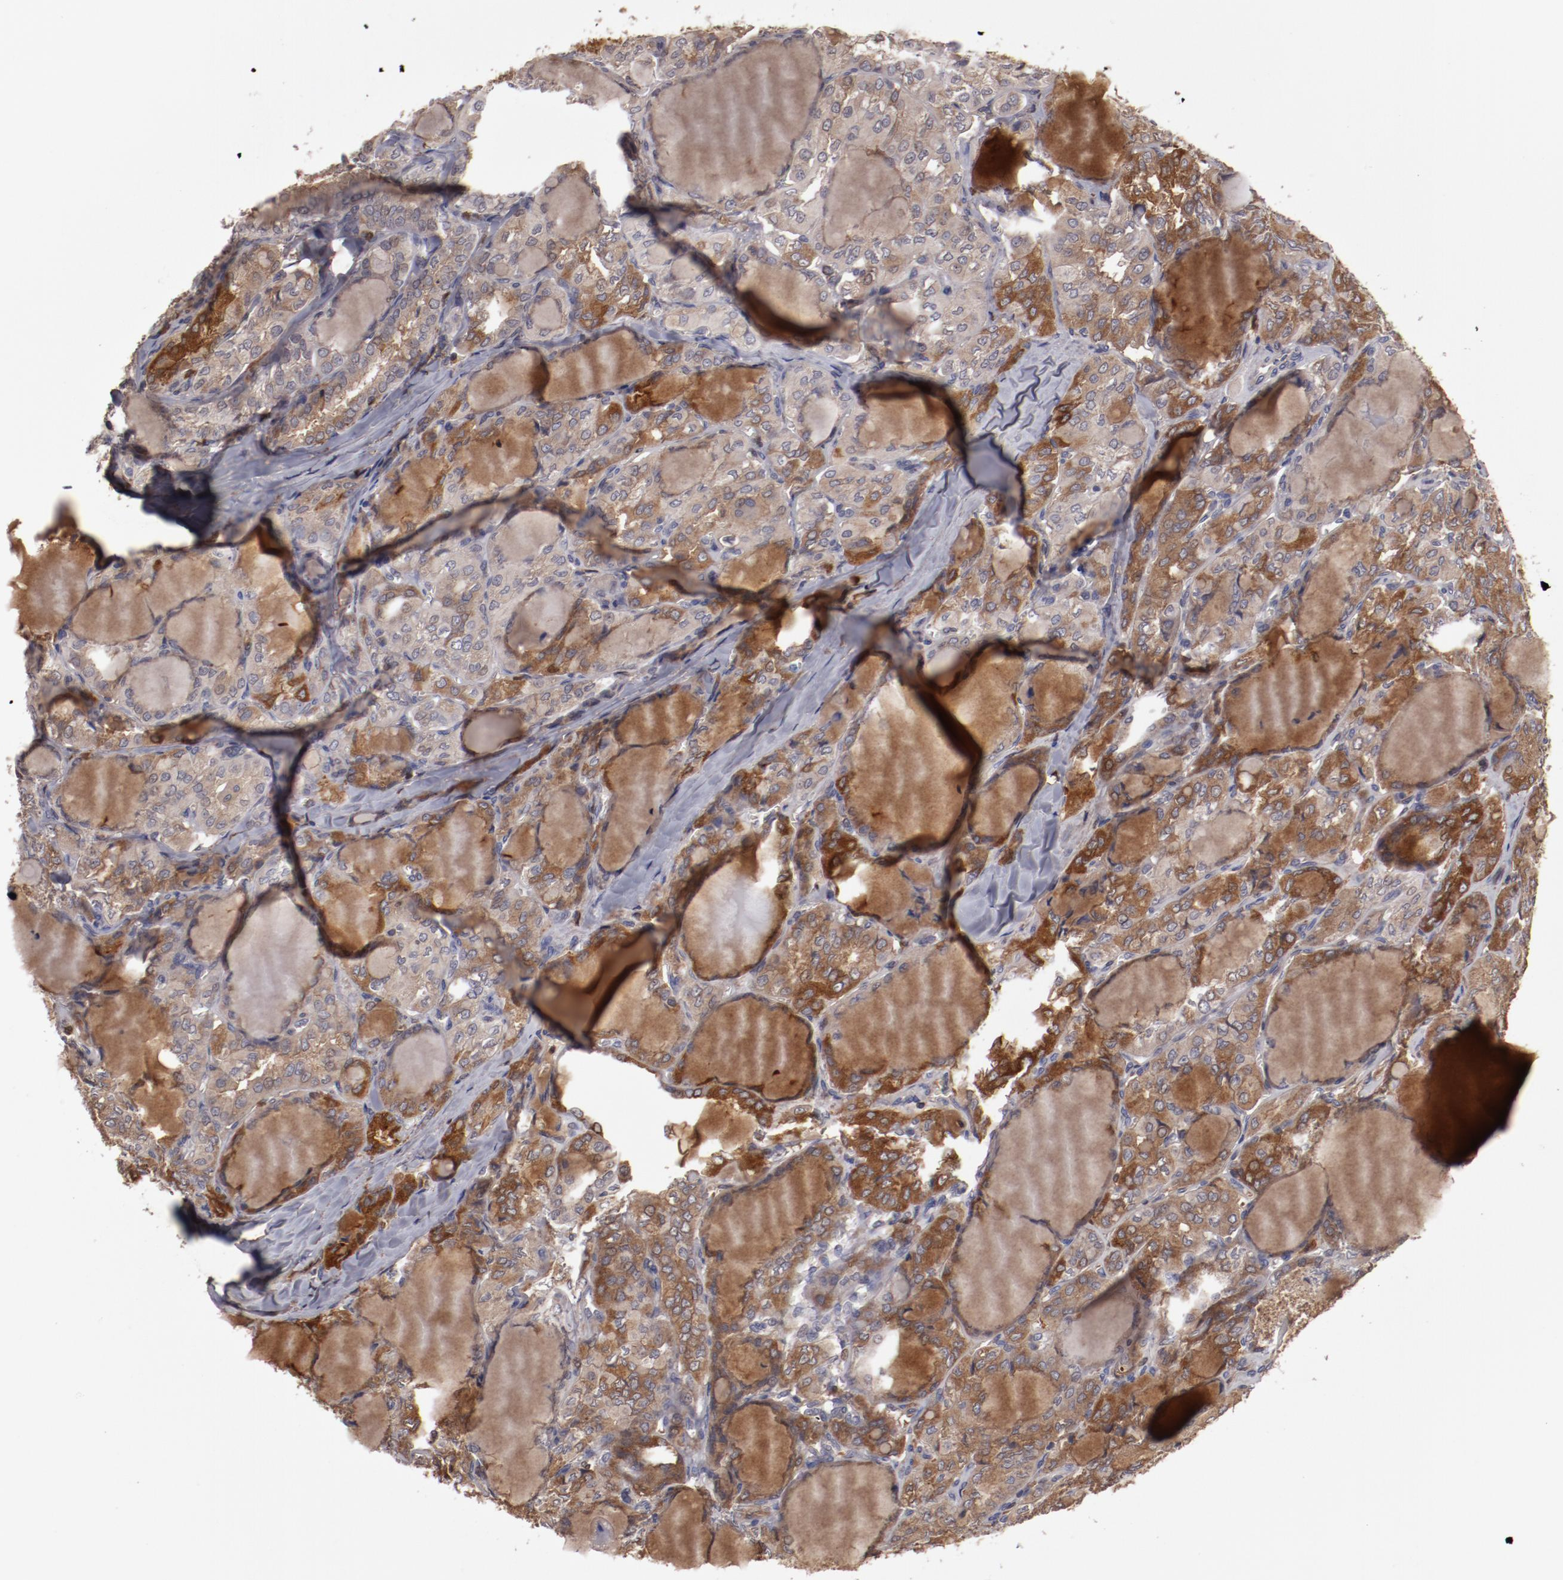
{"staining": {"intensity": "weak", "quantity": ">75%", "location": "cytoplasmic/membranous"}, "tissue": "thyroid cancer", "cell_type": "Tumor cells", "image_type": "cancer", "snomed": [{"axis": "morphology", "description": "Papillary adenocarcinoma, NOS"}, {"axis": "topography", "description": "Thyroid gland"}], "caption": "This is a histology image of immunohistochemistry staining of papillary adenocarcinoma (thyroid), which shows weak staining in the cytoplasmic/membranous of tumor cells.", "gene": "SERPINA7", "patient": {"sex": "male", "age": 20}}